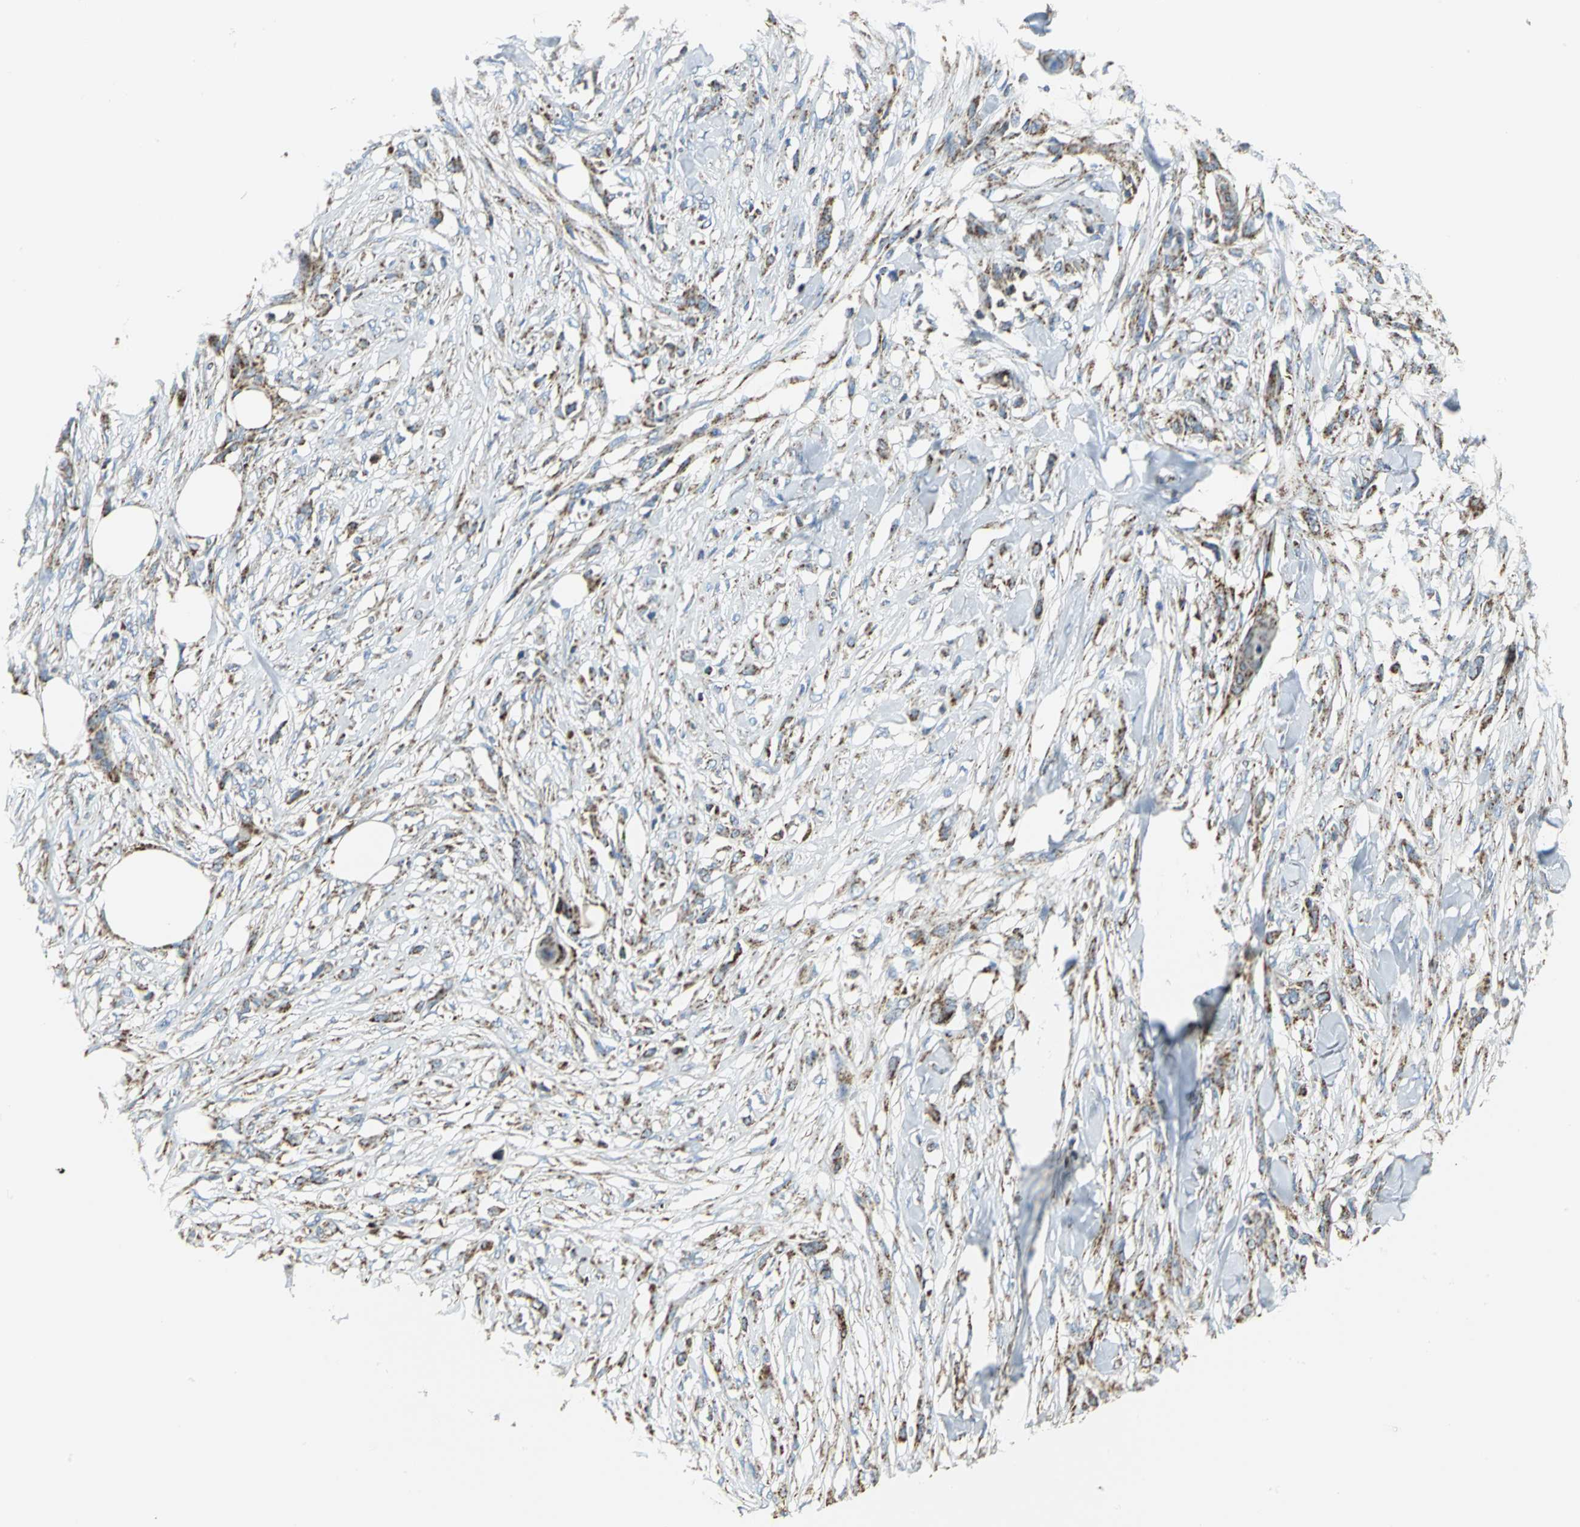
{"staining": {"intensity": "moderate", "quantity": "25%-75%", "location": "cytoplasmic/membranous"}, "tissue": "skin cancer", "cell_type": "Tumor cells", "image_type": "cancer", "snomed": [{"axis": "morphology", "description": "Normal tissue, NOS"}, {"axis": "morphology", "description": "Squamous cell carcinoma, NOS"}, {"axis": "topography", "description": "Skin"}], "caption": "Protein positivity by IHC reveals moderate cytoplasmic/membranous positivity in approximately 25%-75% of tumor cells in squamous cell carcinoma (skin).", "gene": "NTRK1", "patient": {"sex": "female", "age": 59}}